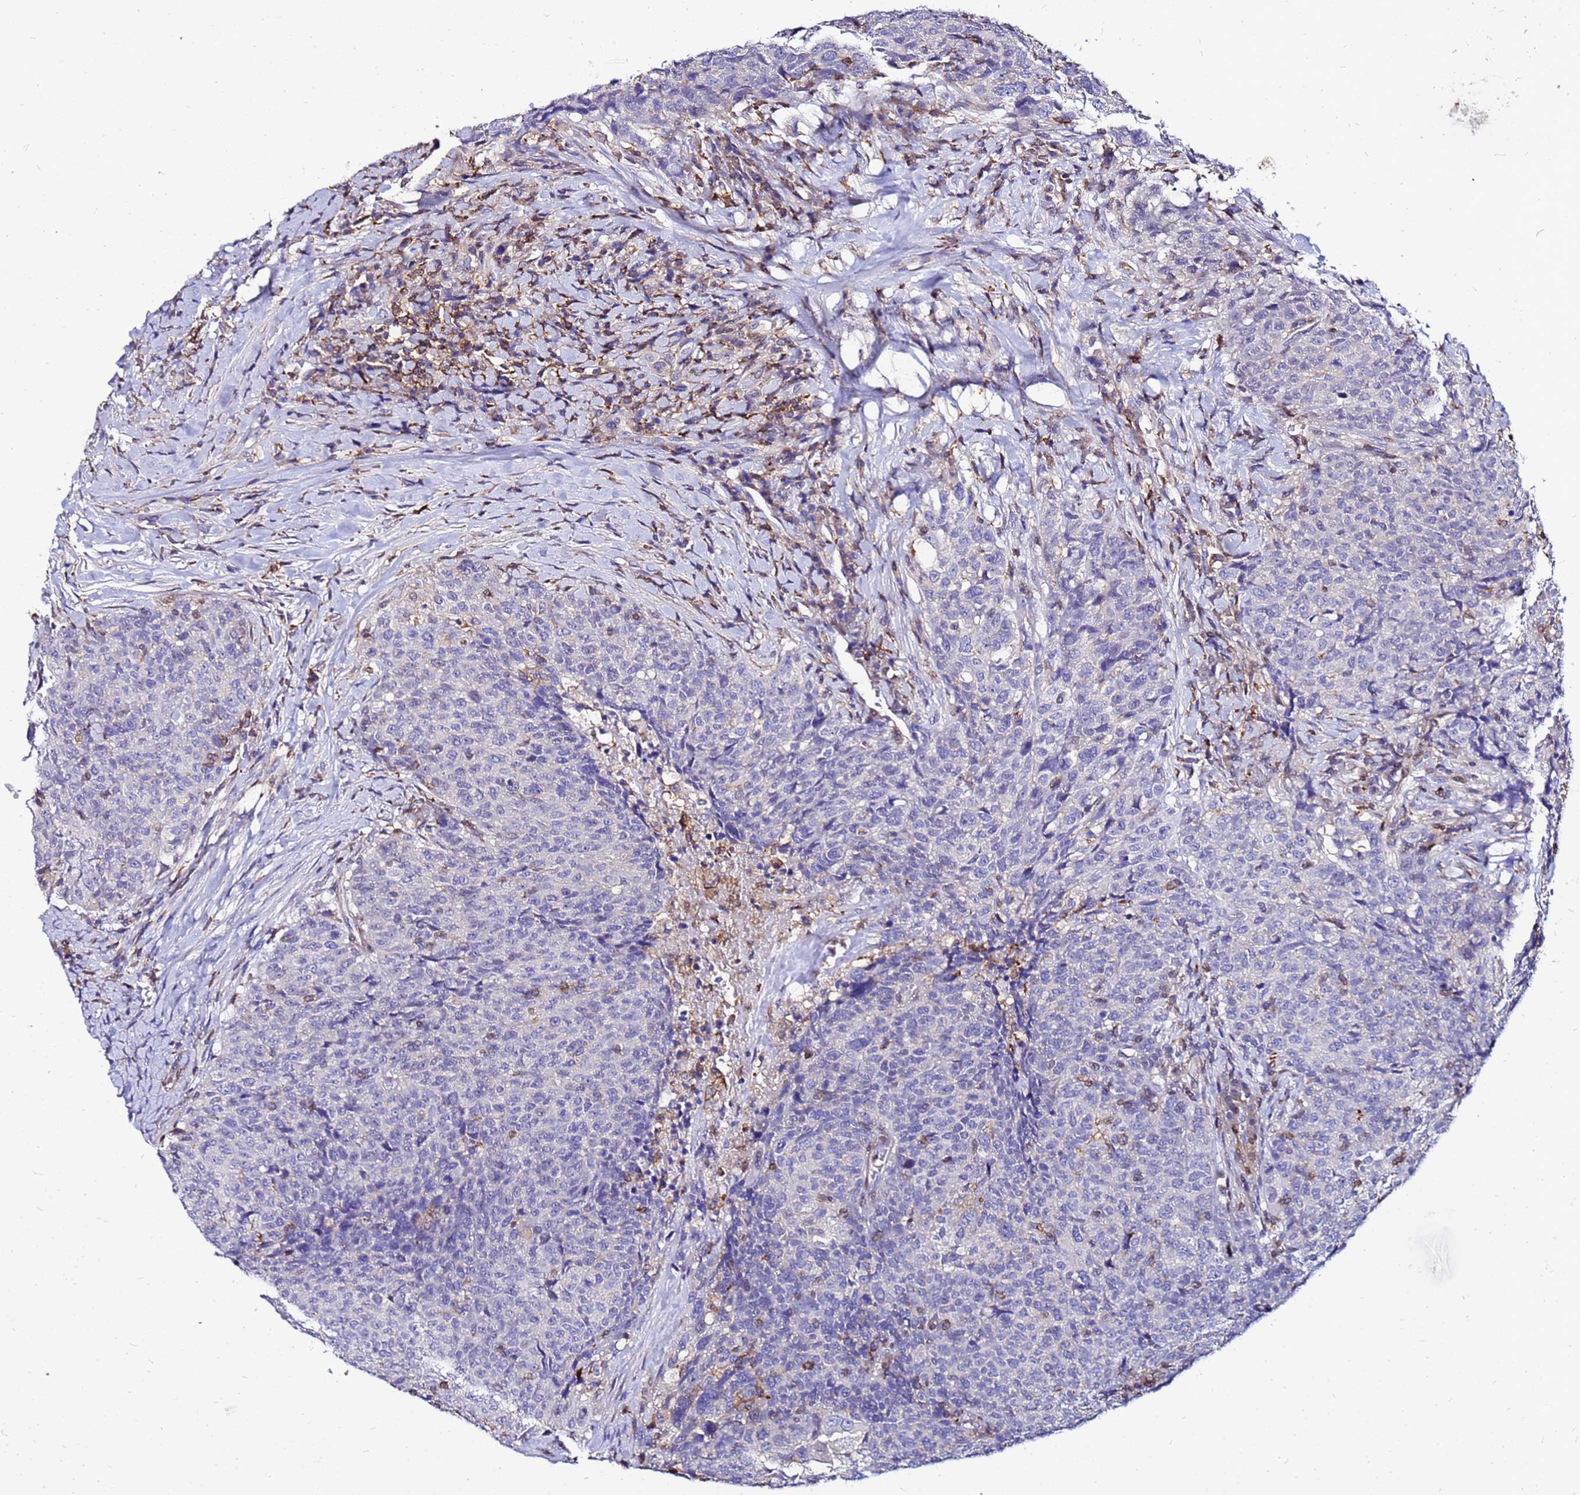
{"staining": {"intensity": "negative", "quantity": "none", "location": "none"}, "tissue": "head and neck cancer", "cell_type": "Tumor cells", "image_type": "cancer", "snomed": [{"axis": "morphology", "description": "Squamous cell carcinoma, NOS"}, {"axis": "topography", "description": "Head-Neck"}], "caption": "Human head and neck cancer stained for a protein using immunohistochemistry displays no positivity in tumor cells.", "gene": "DBNDD2", "patient": {"sex": "male", "age": 66}}